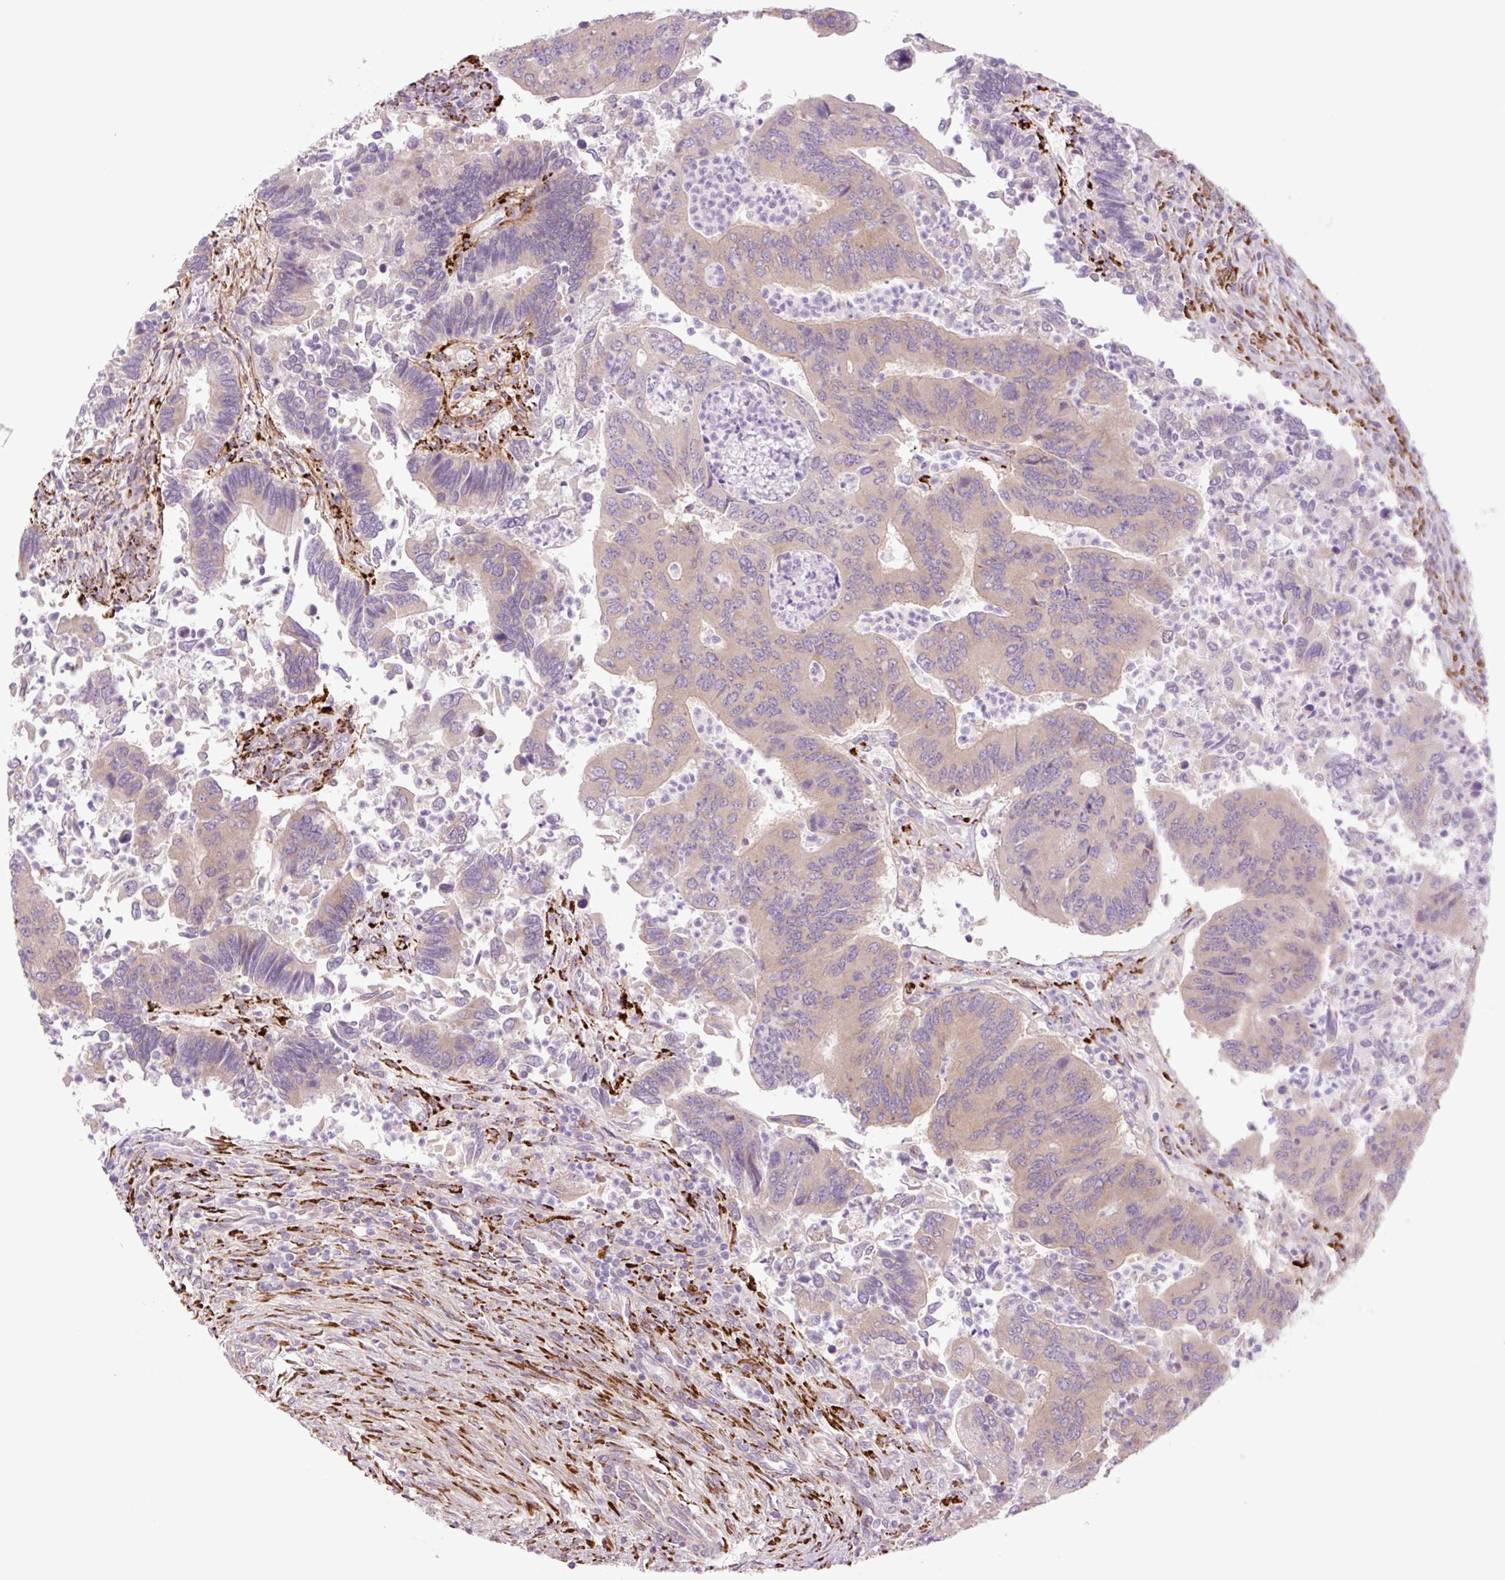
{"staining": {"intensity": "weak", "quantity": ">75%", "location": "cytoplasmic/membranous"}, "tissue": "colorectal cancer", "cell_type": "Tumor cells", "image_type": "cancer", "snomed": [{"axis": "morphology", "description": "Adenocarcinoma, NOS"}, {"axis": "topography", "description": "Colon"}], "caption": "Immunohistochemical staining of human adenocarcinoma (colorectal) reveals weak cytoplasmic/membranous protein positivity in approximately >75% of tumor cells.", "gene": "COL5A1", "patient": {"sex": "female", "age": 67}}